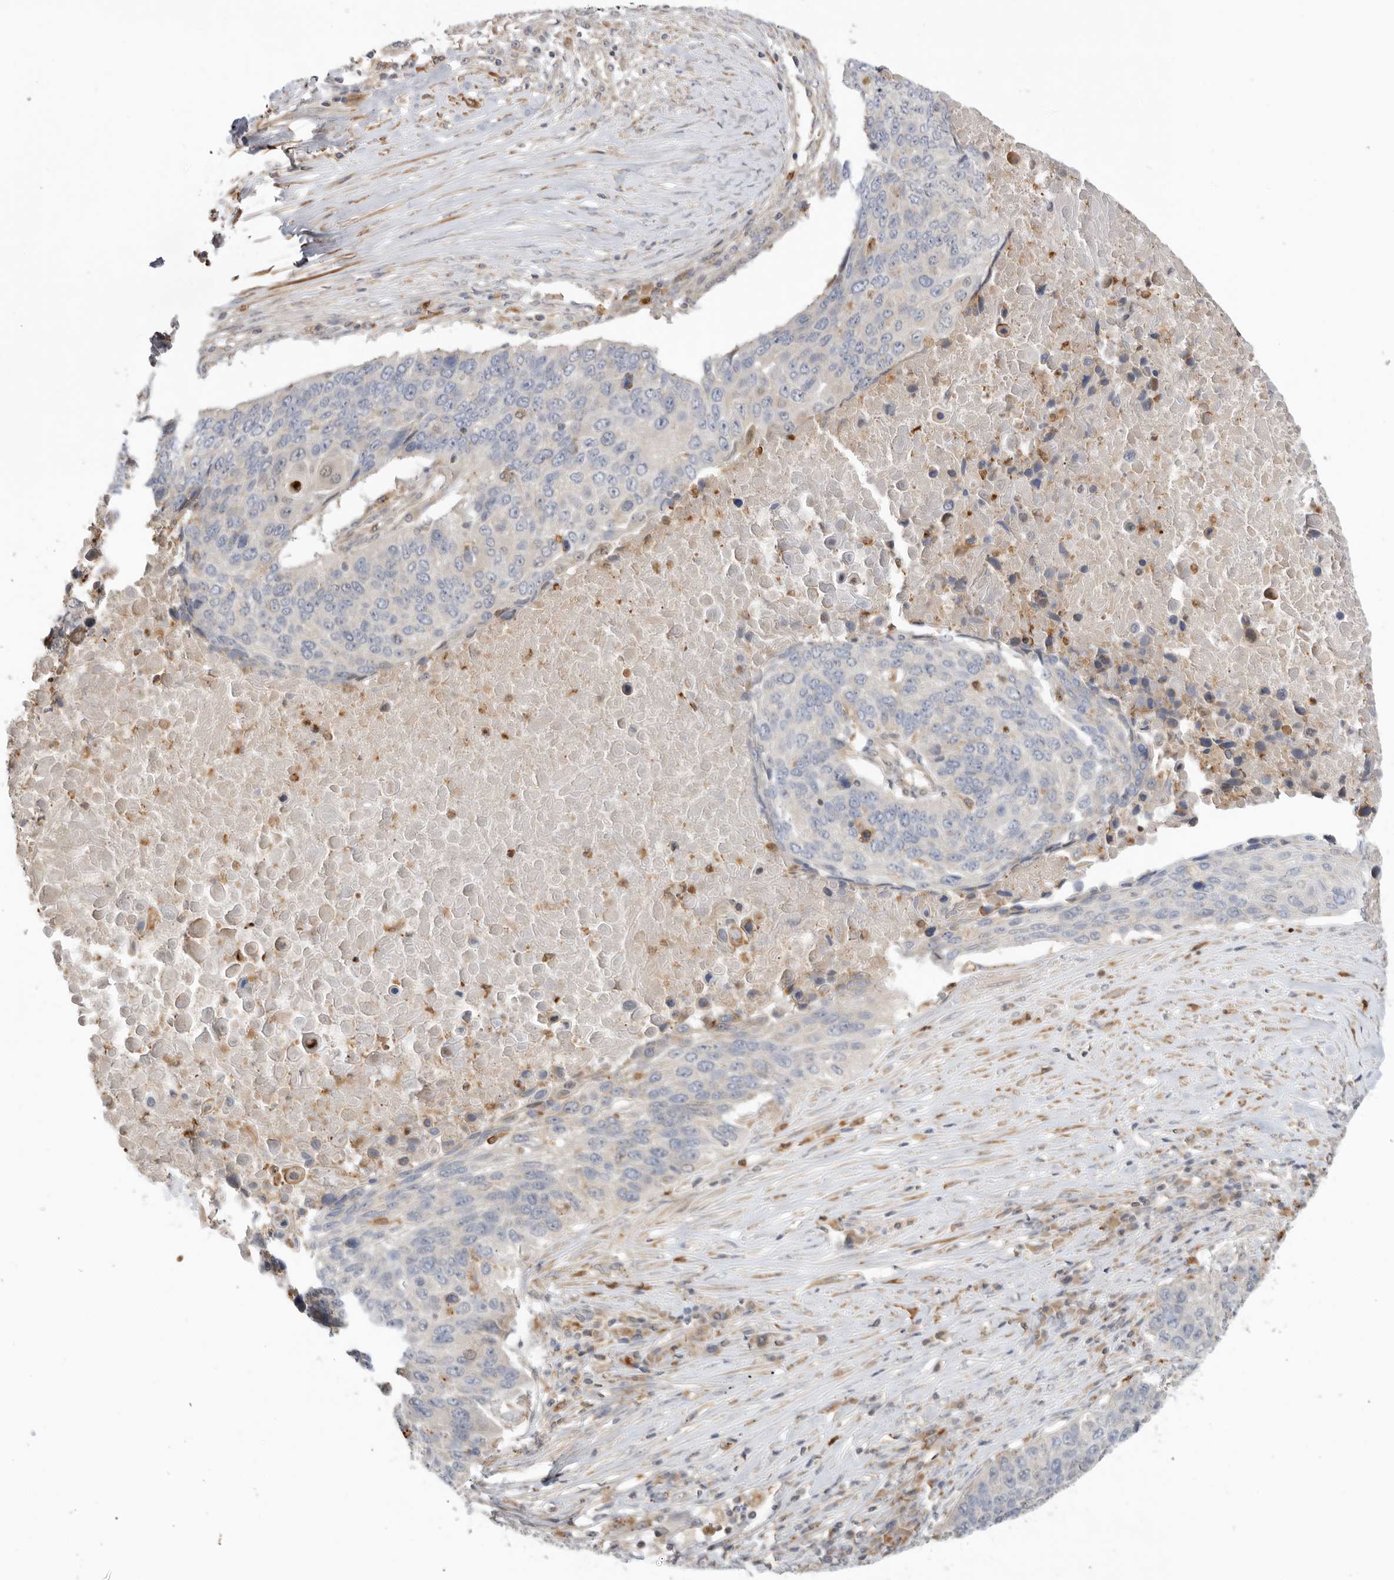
{"staining": {"intensity": "negative", "quantity": "none", "location": "none"}, "tissue": "lung cancer", "cell_type": "Tumor cells", "image_type": "cancer", "snomed": [{"axis": "morphology", "description": "Squamous cell carcinoma, NOS"}, {"axis": "topography", "description": "Lung"}], "caption": "DAB (3,3'-diaminobenzidine) immunohistochemical staining of human squamous cell carcinoma (lung) exhibits no significant staining in tumor cells. (DAB (3,3'-diaminobenzidine) immunohistochemistry with hematoxylin counter stain).", "gene": "GNE", "patient": {"sex": "male", "age": 66}}